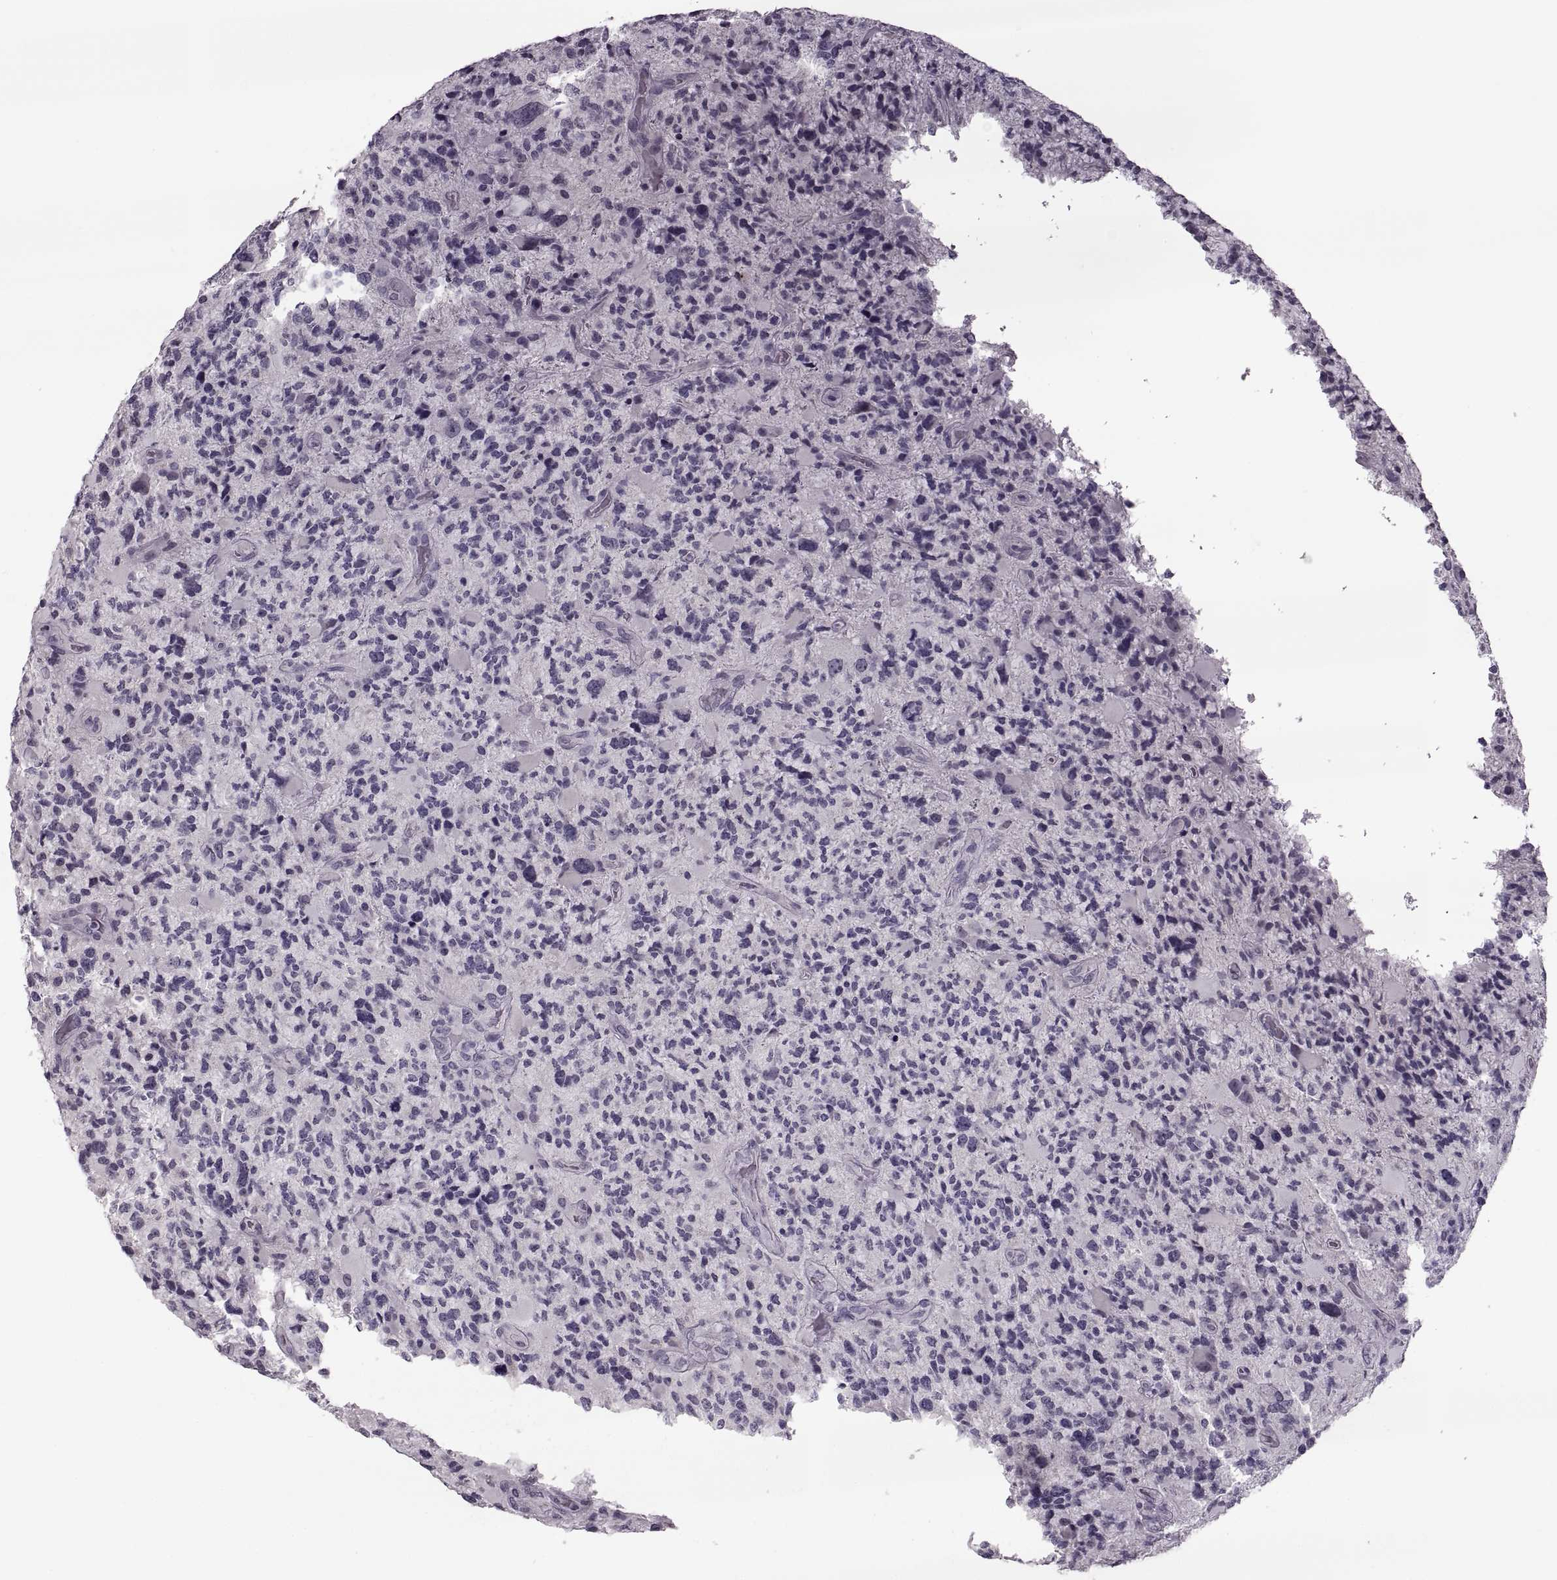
{"staining": {"intensity": "negative", "quantity": "none", "location": "none"}, "tissue": "glioma", "cell_type": "Tumor cells", "image_type": "cancer", "snomed": [{"axis": "morphology", "description": "Glioma, malignant, High grade"}, {"axis": "topography", "description": "Brain"}], "caption": "Immunohistochemistry image of neoplastic tissue: human malignant glioma (high-grade) stained with DAB (3,3'-diaminobenzidine) reveals no significant protein staining in tumor cells.", "gene": "PAGE5", "patient": {"sex": "female", "age": 71}}